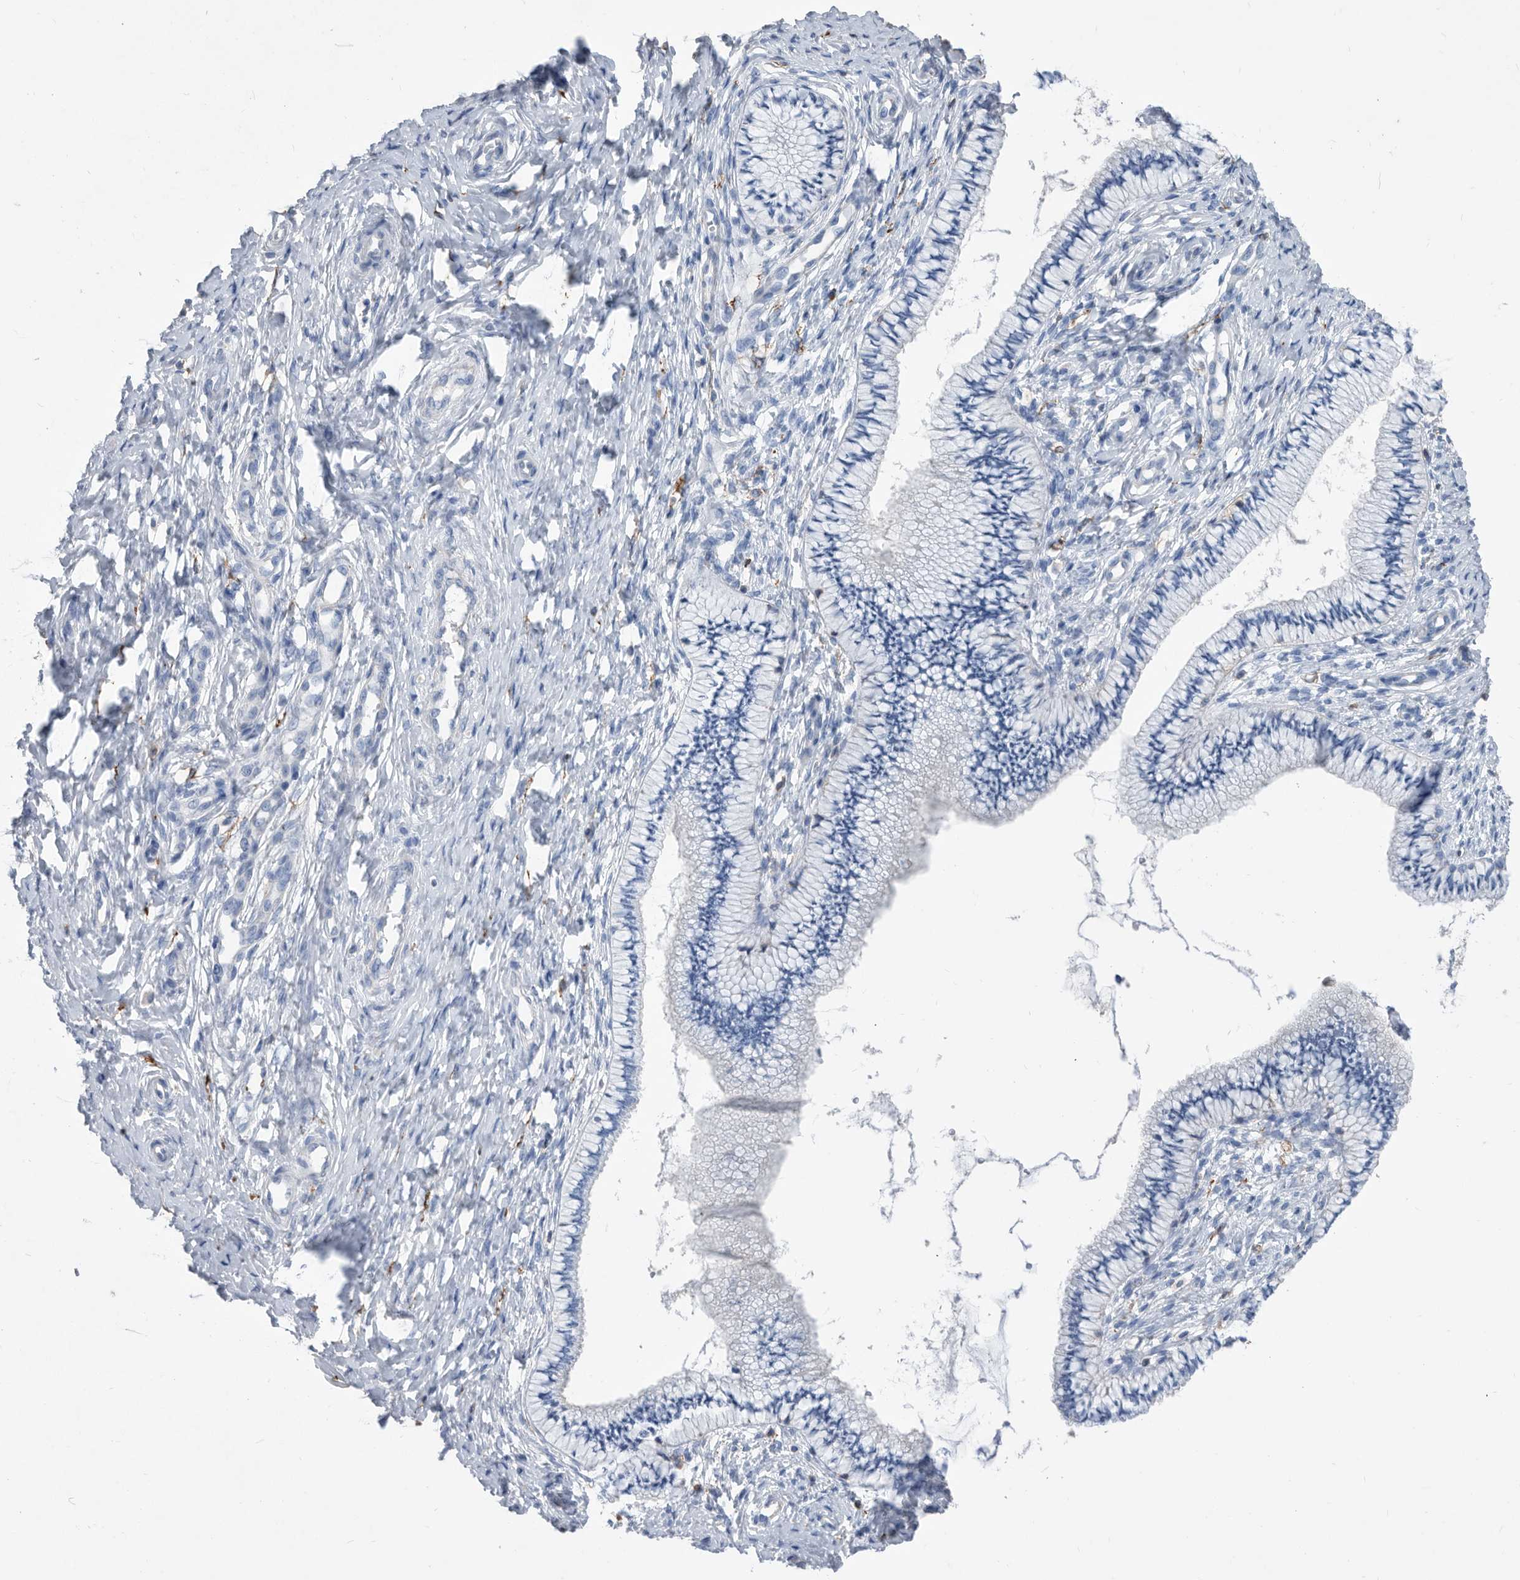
{"staining": {"intensity": "negative", "quantity": "none", "location": "none"}, "tissue": "cervix", "cell_type": "Glandular cells", "image_type": "normal", "snomed": [{"axis": "morphology", "description": "Normal tissue, NOS"}, {"axis": "topography", "description": "Cervix"}], "caption": "This photomicrograph is of unremarkable cervix stained with immunohistochemistry to label a protein in brown with the nuclei are counter-stained blue. There is no expression in glandular cells.", "gene": "MS4A4A", "patient": {"sex": "female", "age": 36}}